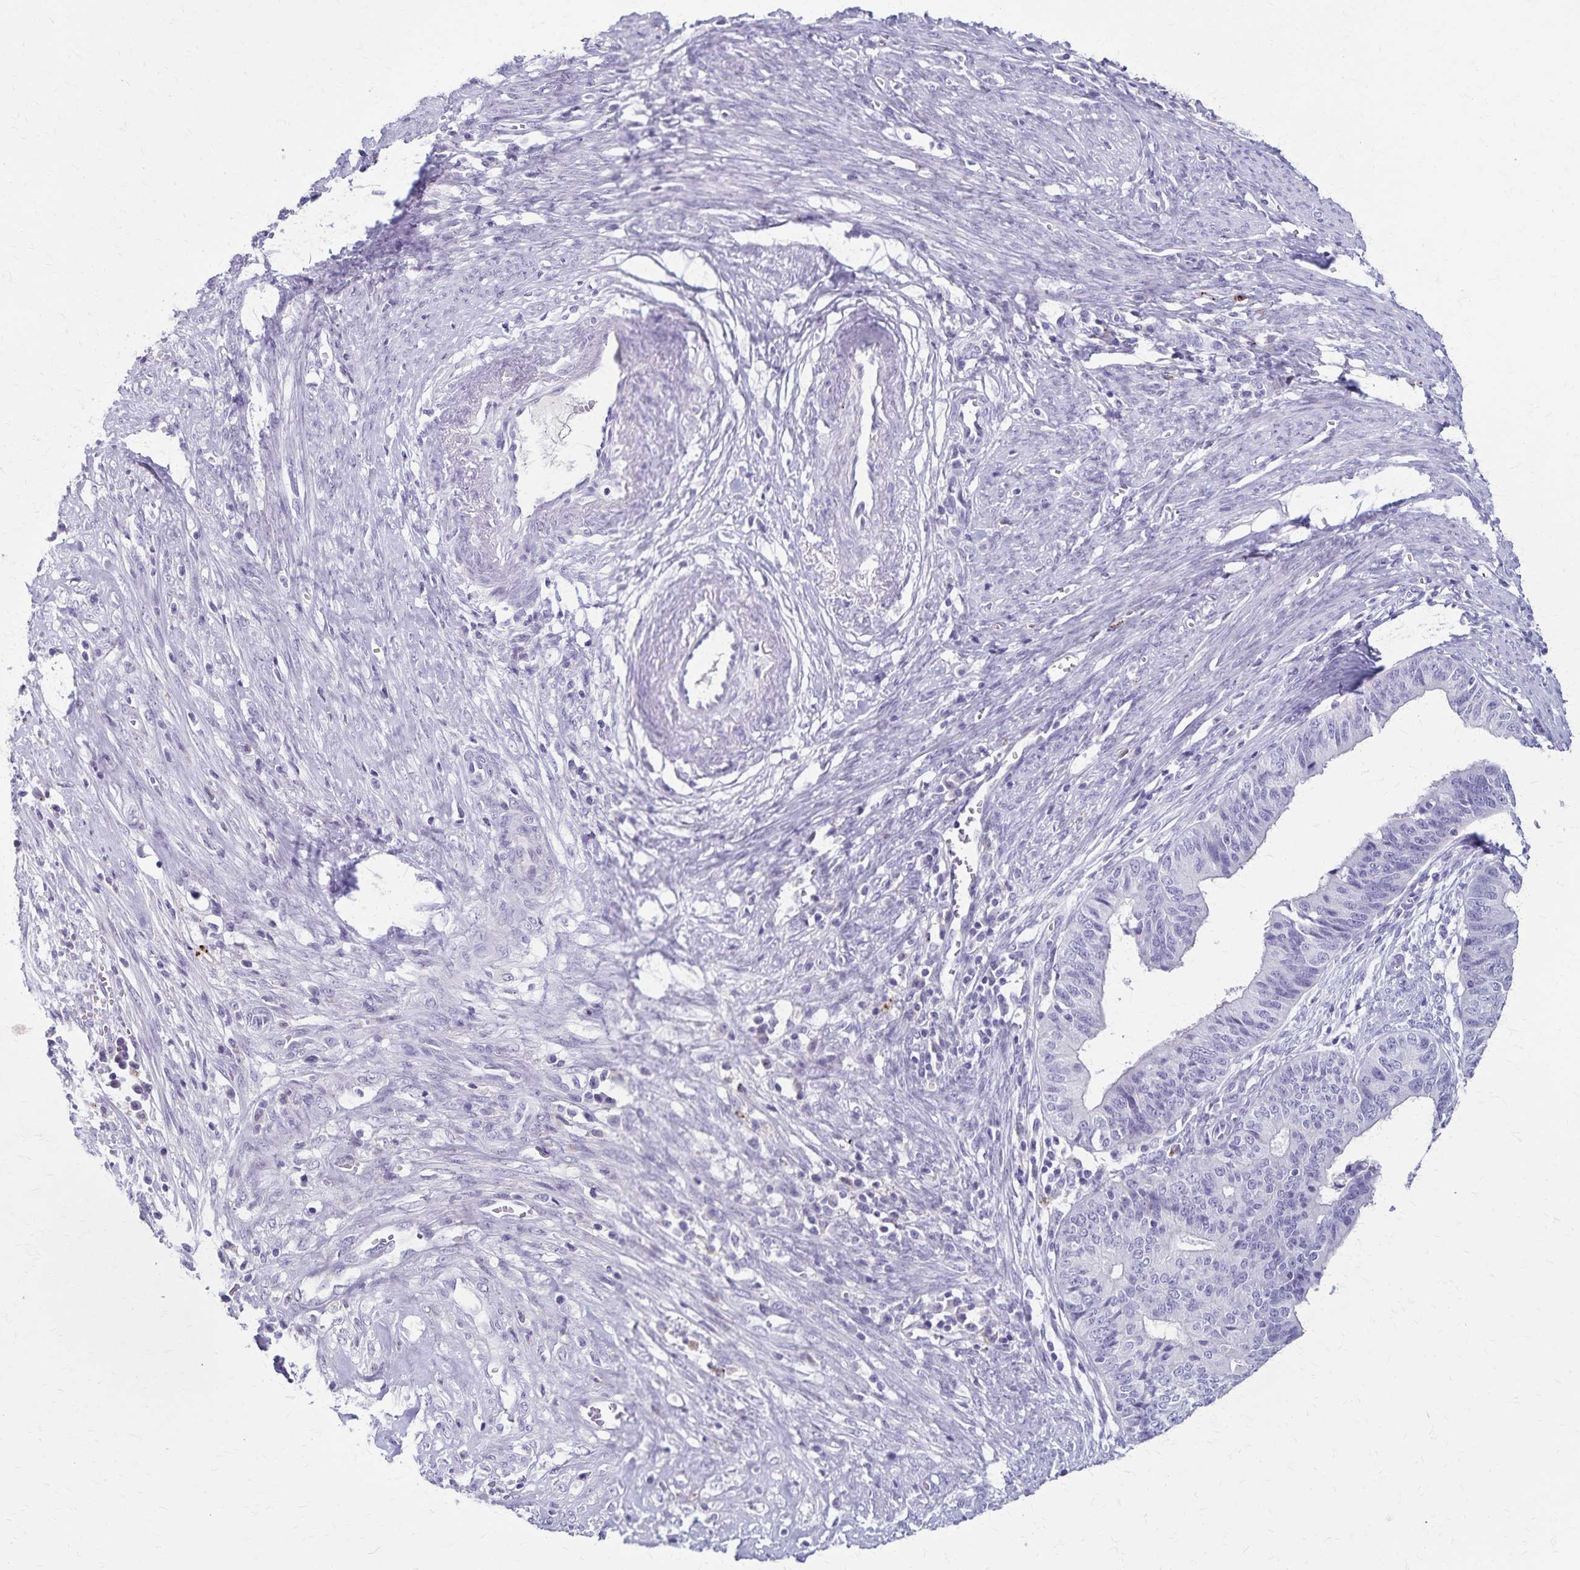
{"staining": {"intensity": "negative", "quantity": "none", "location": "none"}, "tissue": "endometrial cancer", "cell_type": "Tumor cells", "image_type": "cancer", "snomed": [{"axis": "morphology", "description": "Adenocarcinoma, NOS"}, {"axis": "topography", "description": "Endometrium"}], "caption": "High magnification brightfield microscopy of adenocarcinoma (endometrial) stained with DAB (3,3'-diaminobenzidine) (brown) and counterstained with hematoxylin (blue): tumor cells show no significant positivity.", "gene": "TMEM60", "patient": {"sex": "female", "age": 65}}